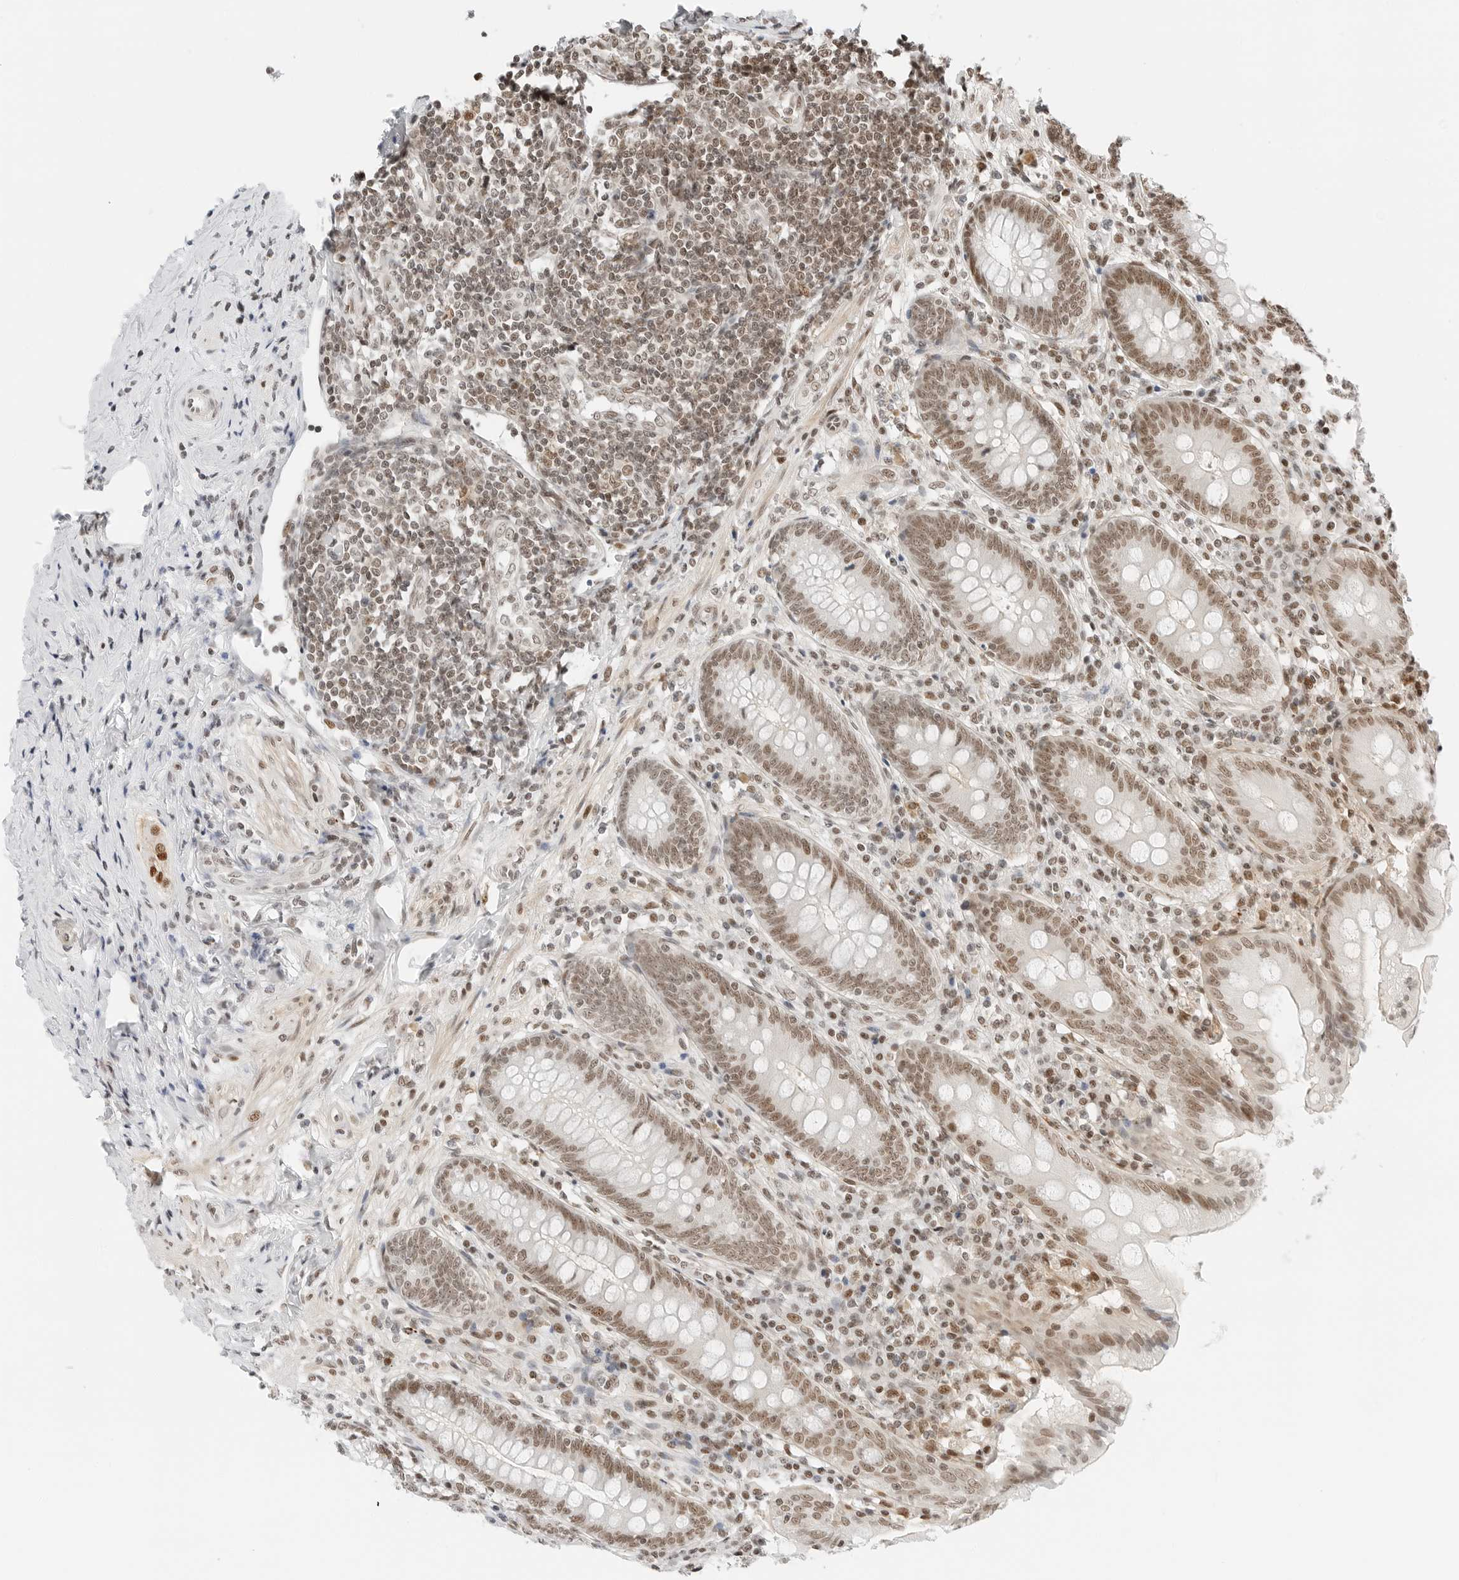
{"staining": {"intensity": "moderate", "quantity": ">75%", "location": "nuclear"}, "tissue": "appendix", "cell_type": "Glandular cells", "image_type": "normal", "snomed": [{"axis": "morphology", "description": "Normal tissue, NOS"}, {"axis": "topography", "description": "Appendix"}], "caption": "Immunohistochemical staining of unremarkable appendix shows medium levels of moderate nuclear staining in approximately >75% of glandular cells.", "gene": "CRTC2", "patient": {"sex": "female", "age": 54}}